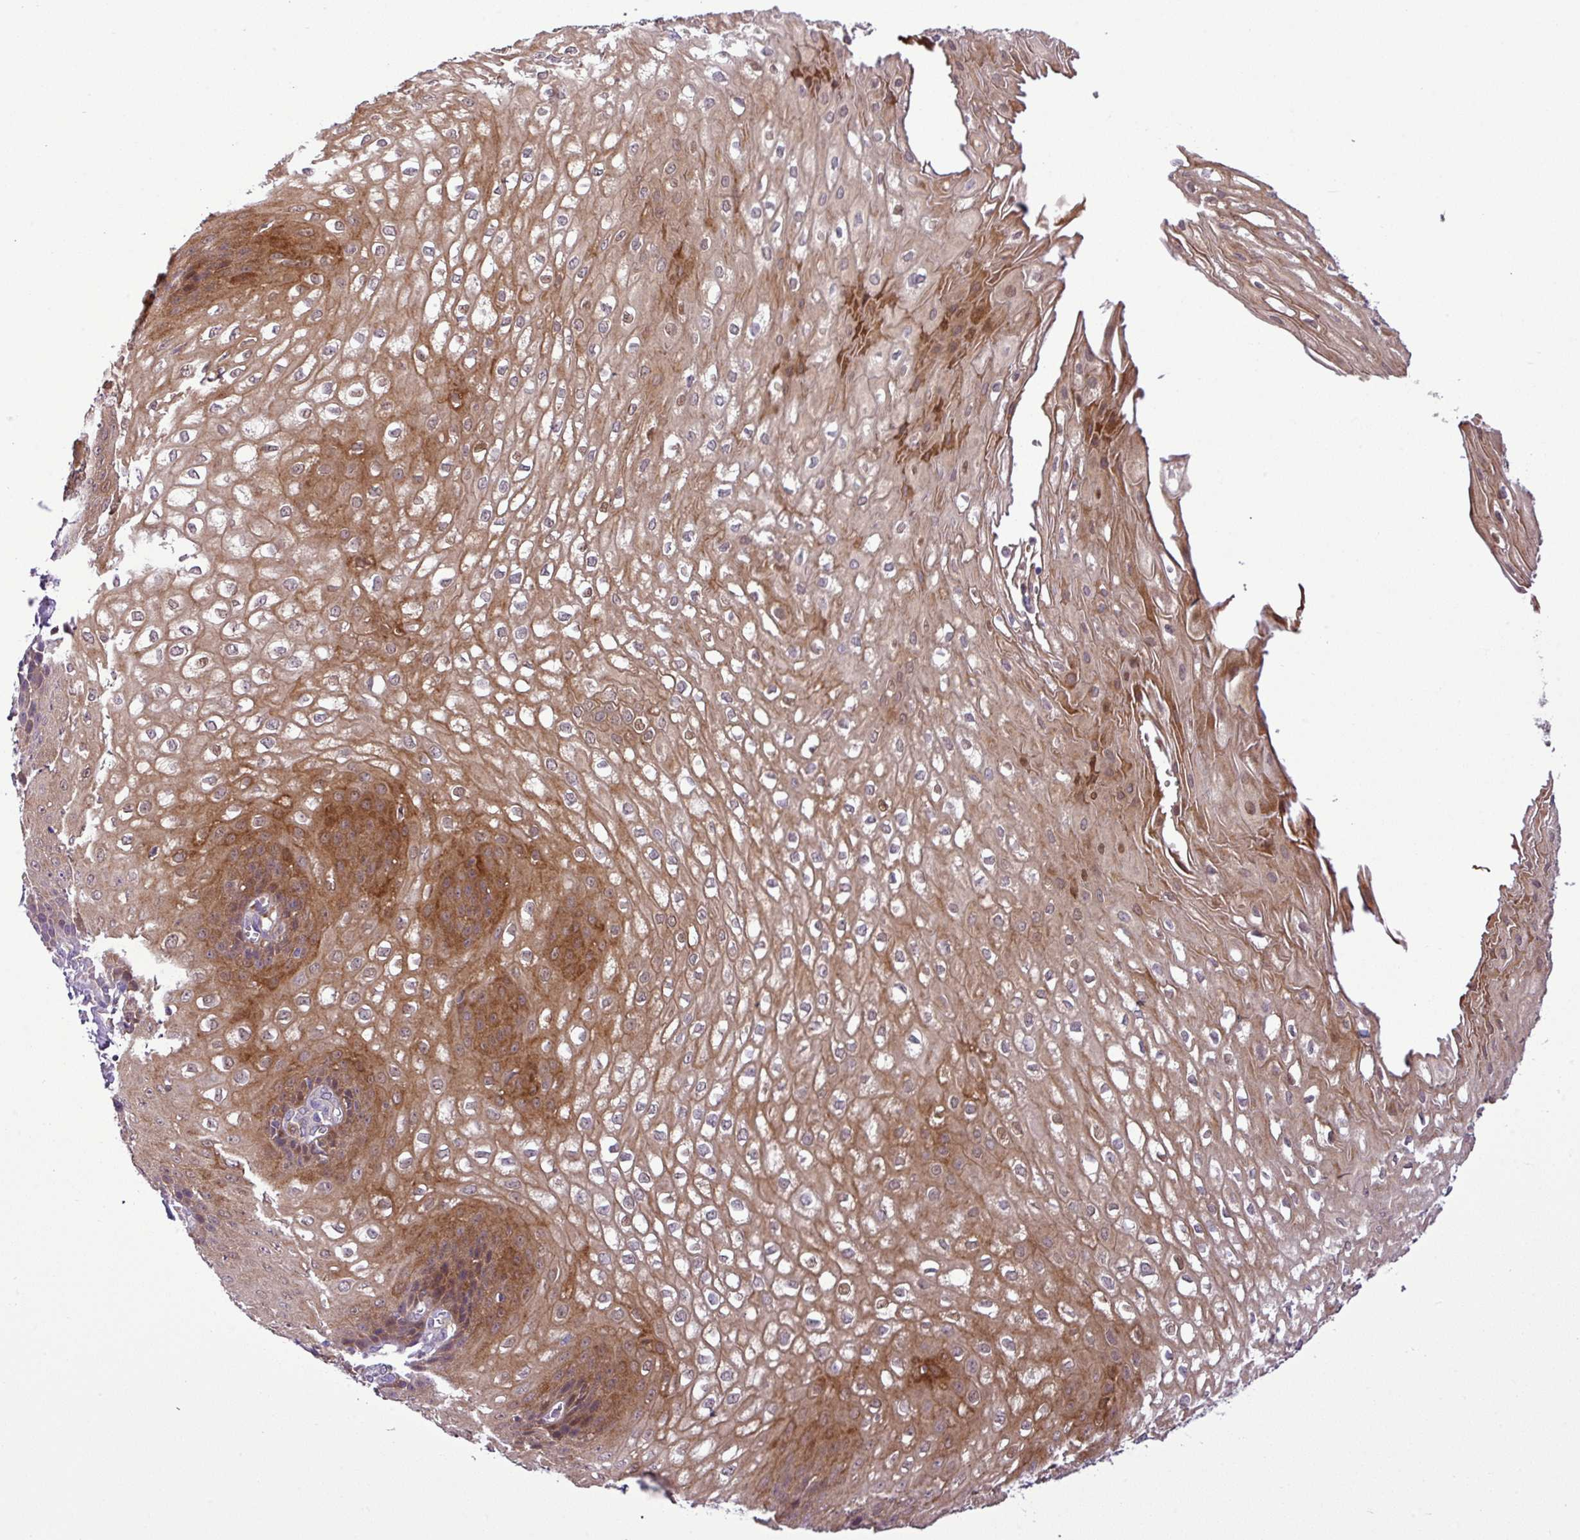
{"staining": {"intensity": "moderate", "quantity": ">75%", "location": "cytoplasmic/membranous,nuclear"}, "tissue": "esophagus", "cell_type": "Squamous epithelial cells", "image_type": "normal", "snomed": [{"axis": "morphology", "description": "Normal tissue, NOS"}, {"axis": "topography", "description": "Esophagus"}], "caption": "The micrograph exhibits immunohistochemical staining of unremarkable esophagus. There is moderate cytoplasmic/membranous,nuclear staining is identified in about >75% of squamous epithelial cells.", "gene": "NBEAL2", "patient": {"sex": "male", "age": 67}}